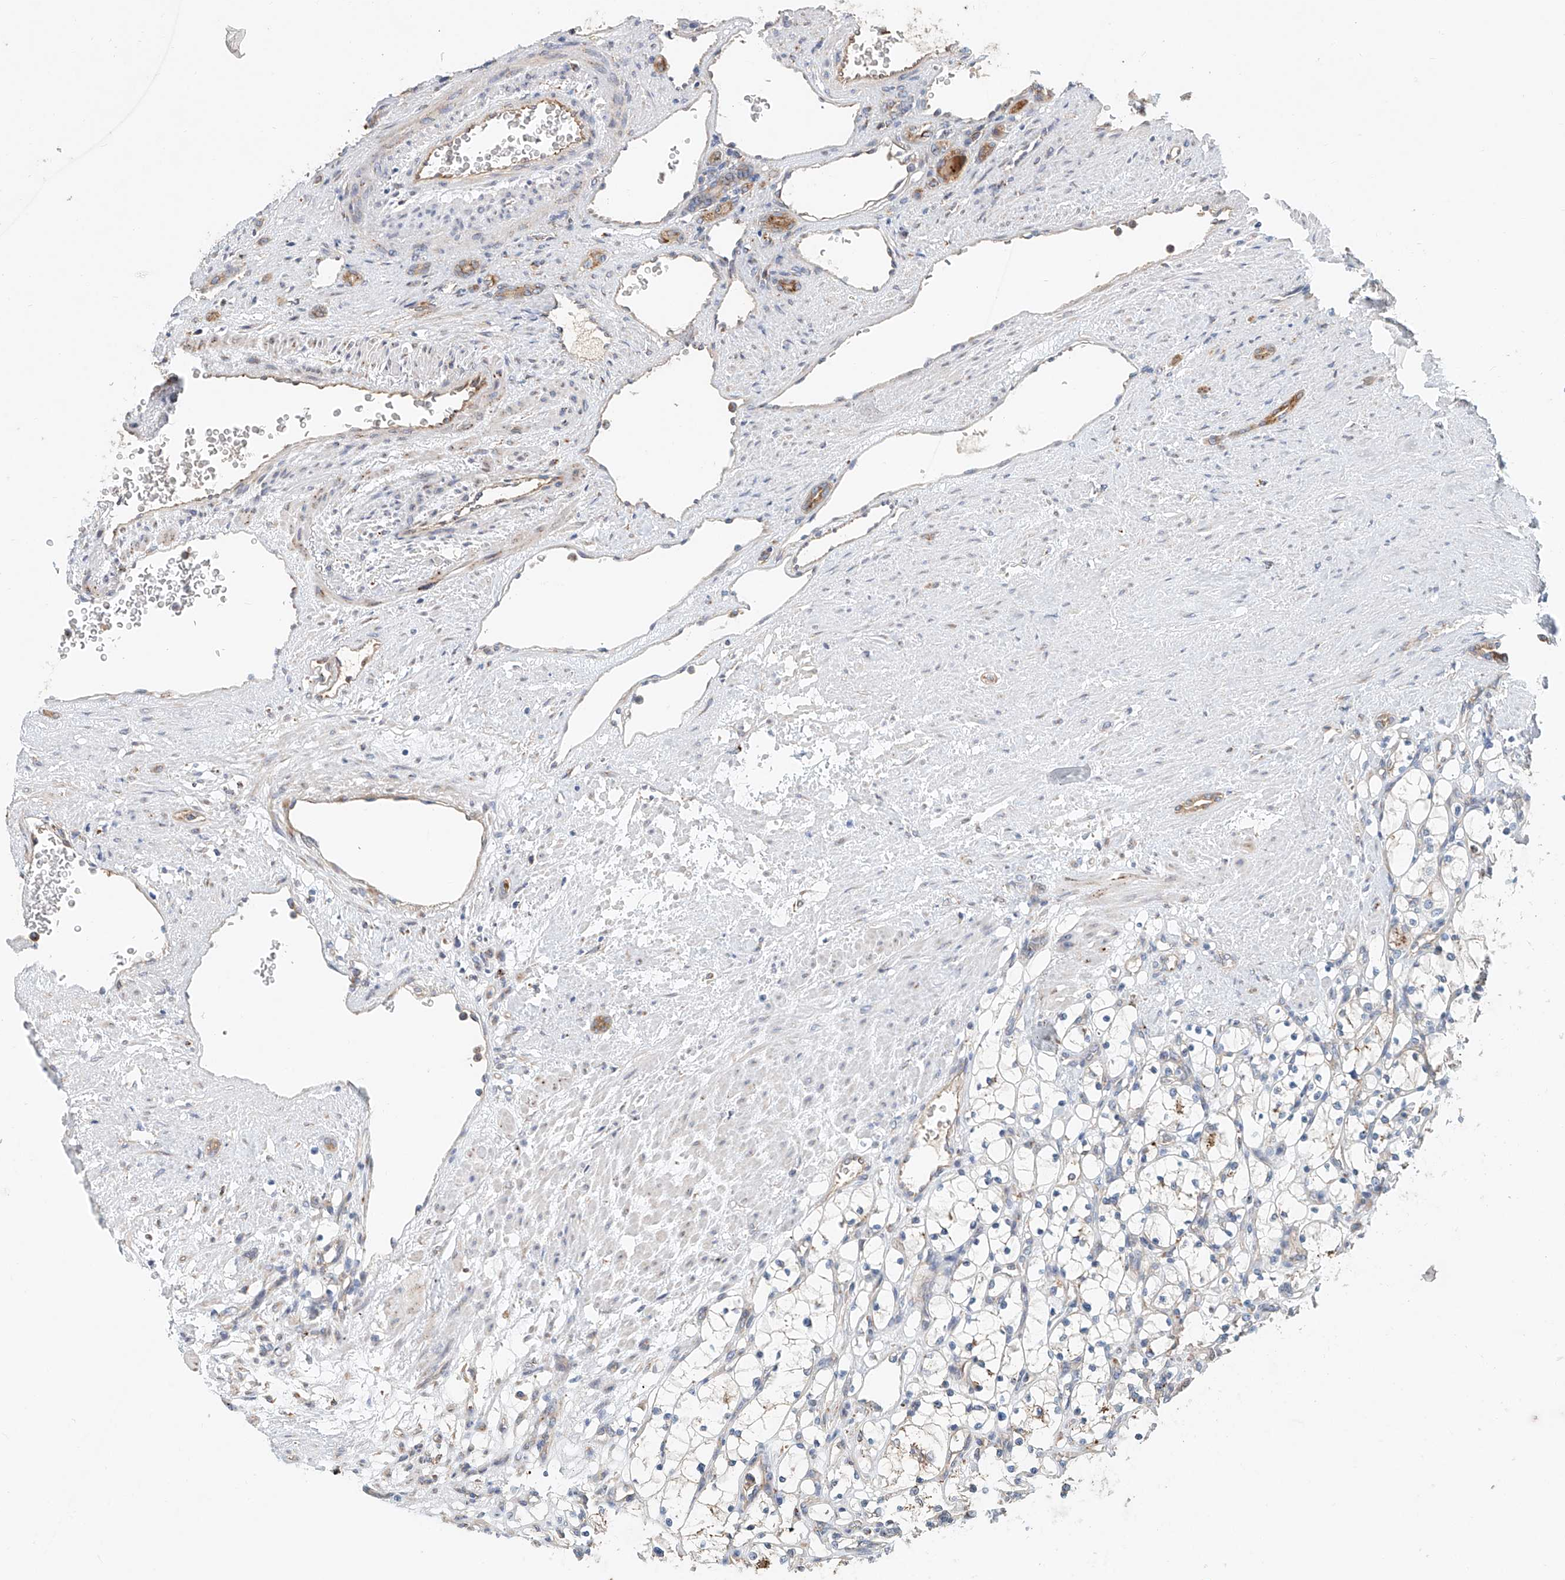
{"staining": {"intensity": "negative", "quantity": "none", "location": "none"}, "tissue": "renal cancer", "cell_type": "Tumor cells", "image_type": "cancer", "snomed": [{"axis": "morphology", "description": "Adenocarcinoma, NOS"}, {"axis": "topography", "description": "Kidney"}], "caption": "DAB immunohistochemical staining of adenocarcinoma (renal) displays no significant staining in tumor cells.", "gene": "HGSNAT", "patient": {"sex": "female", "age": 69}}